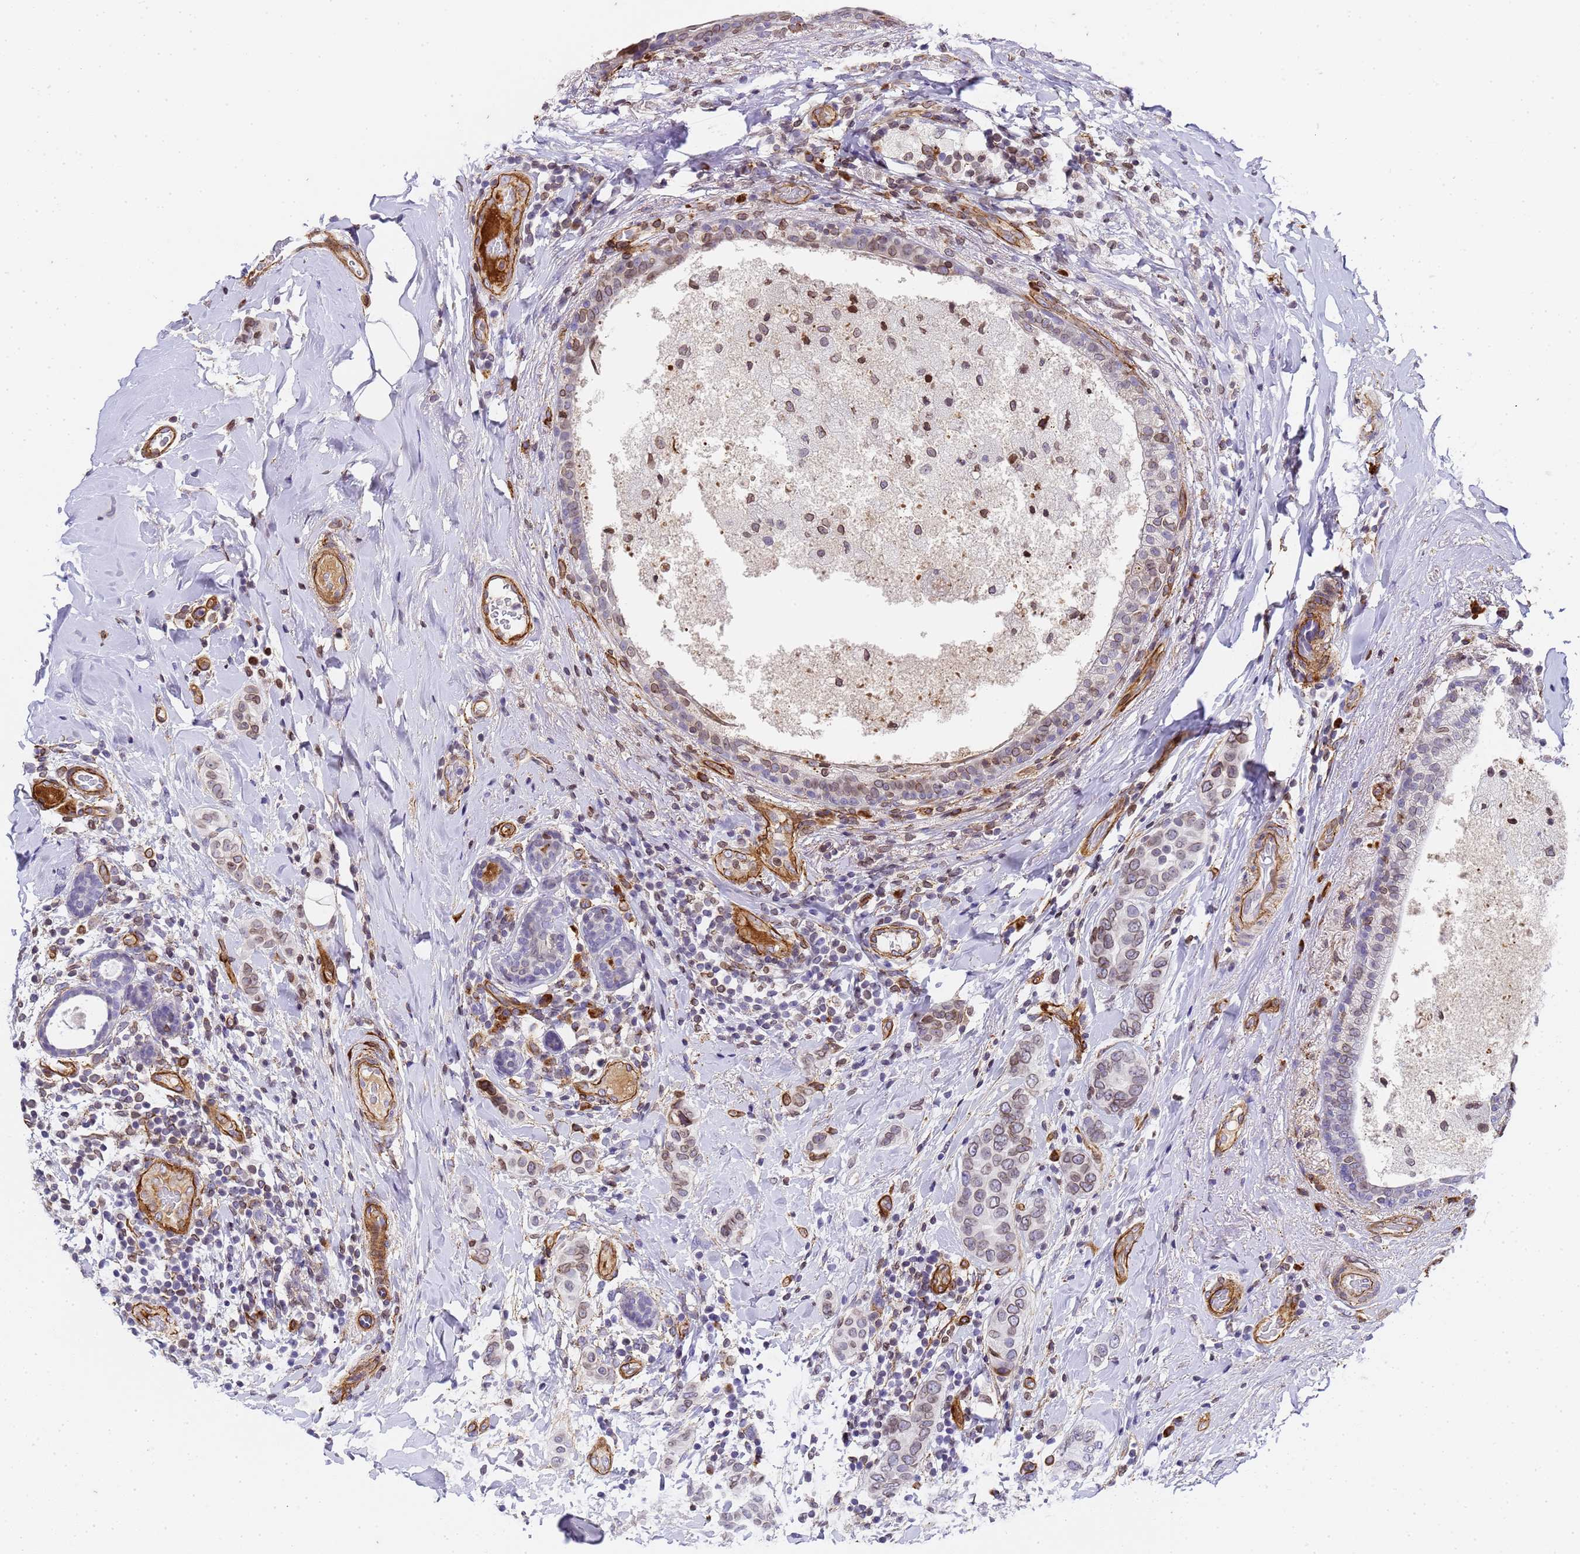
{"staining": {"intensity": "weak", "quantity": "<25%", "location": "cytoplasmic/membranous,nuclear"}, "tissue": "breast cancer", "cell_type": "Tumor cells", "image_type": "cancer", "snomed": [{"axis": "morphology", "description": "Lobular carcinoma"}, {"axis": "topography", "description": "Breast"}], "caption": "Immunohistochemical staining of human breast cancer (lobular carcinoma) displays no significant expression in tumor cells.", "gene": "IGFBP7", "patient": {"sex": "female", "age": 51}}